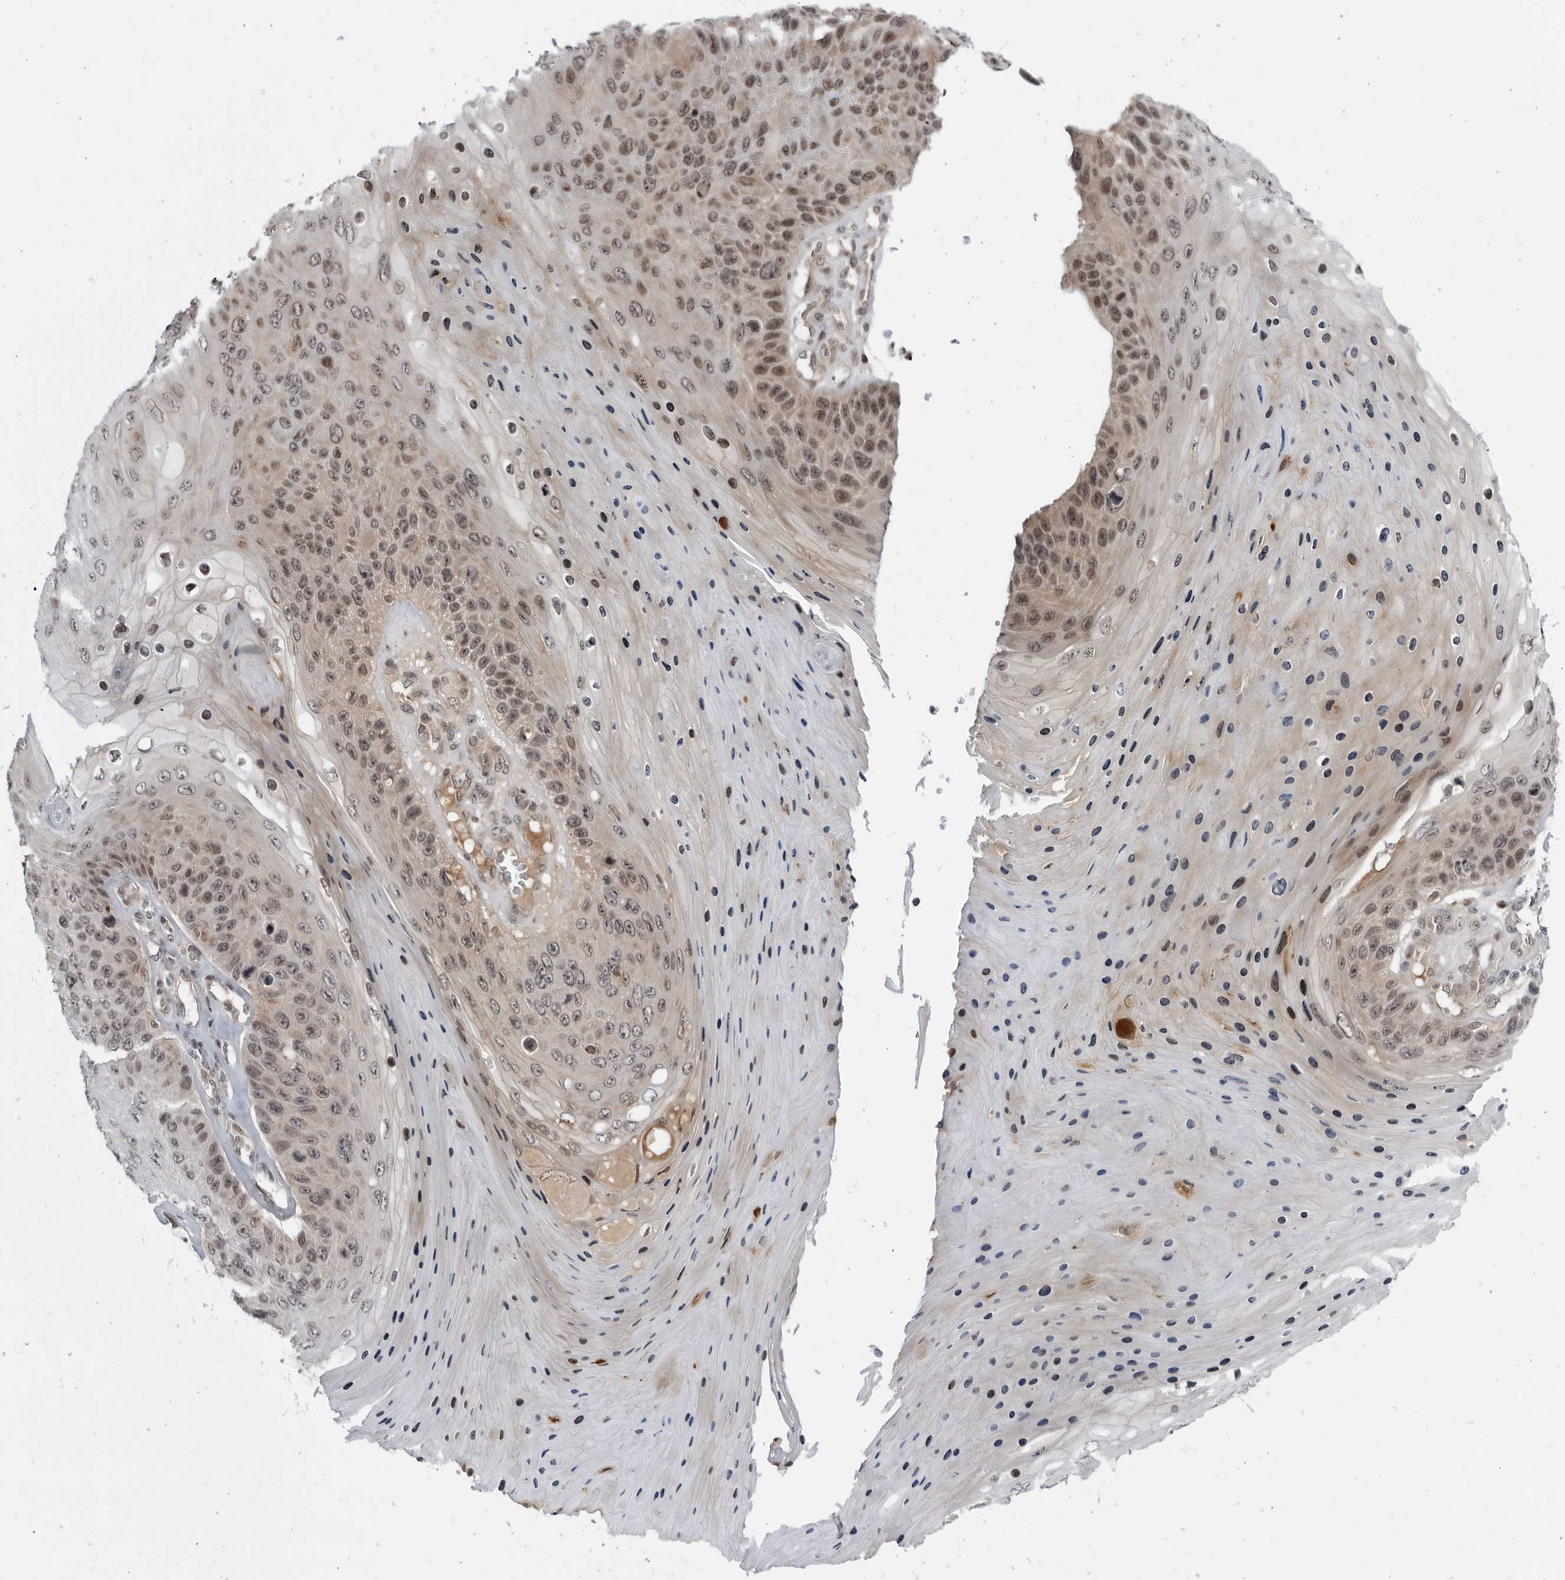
{"staining": {"intensity": "moderate", "quantity": ">75%", "location": "cytoplasmic/membranous,nuclear"}, "tissue": "skin cancer", "cell_type": "Tumor cells", "image_type": "cancer", "snomed": [{"axis": "morphology", "description": "Squamous cell carcinoma, NOS"}, {"axis": "topography", "description": "Skin"}], "caption": "Protein staining exhibits moderate cytoplasmic/membranous and nuclear positivity in approximately >75% of tumor cells in skin cancer (squamous cell carcinoma).", "gene": "DTL", "patient": {"sex": "female", "age": 88}}